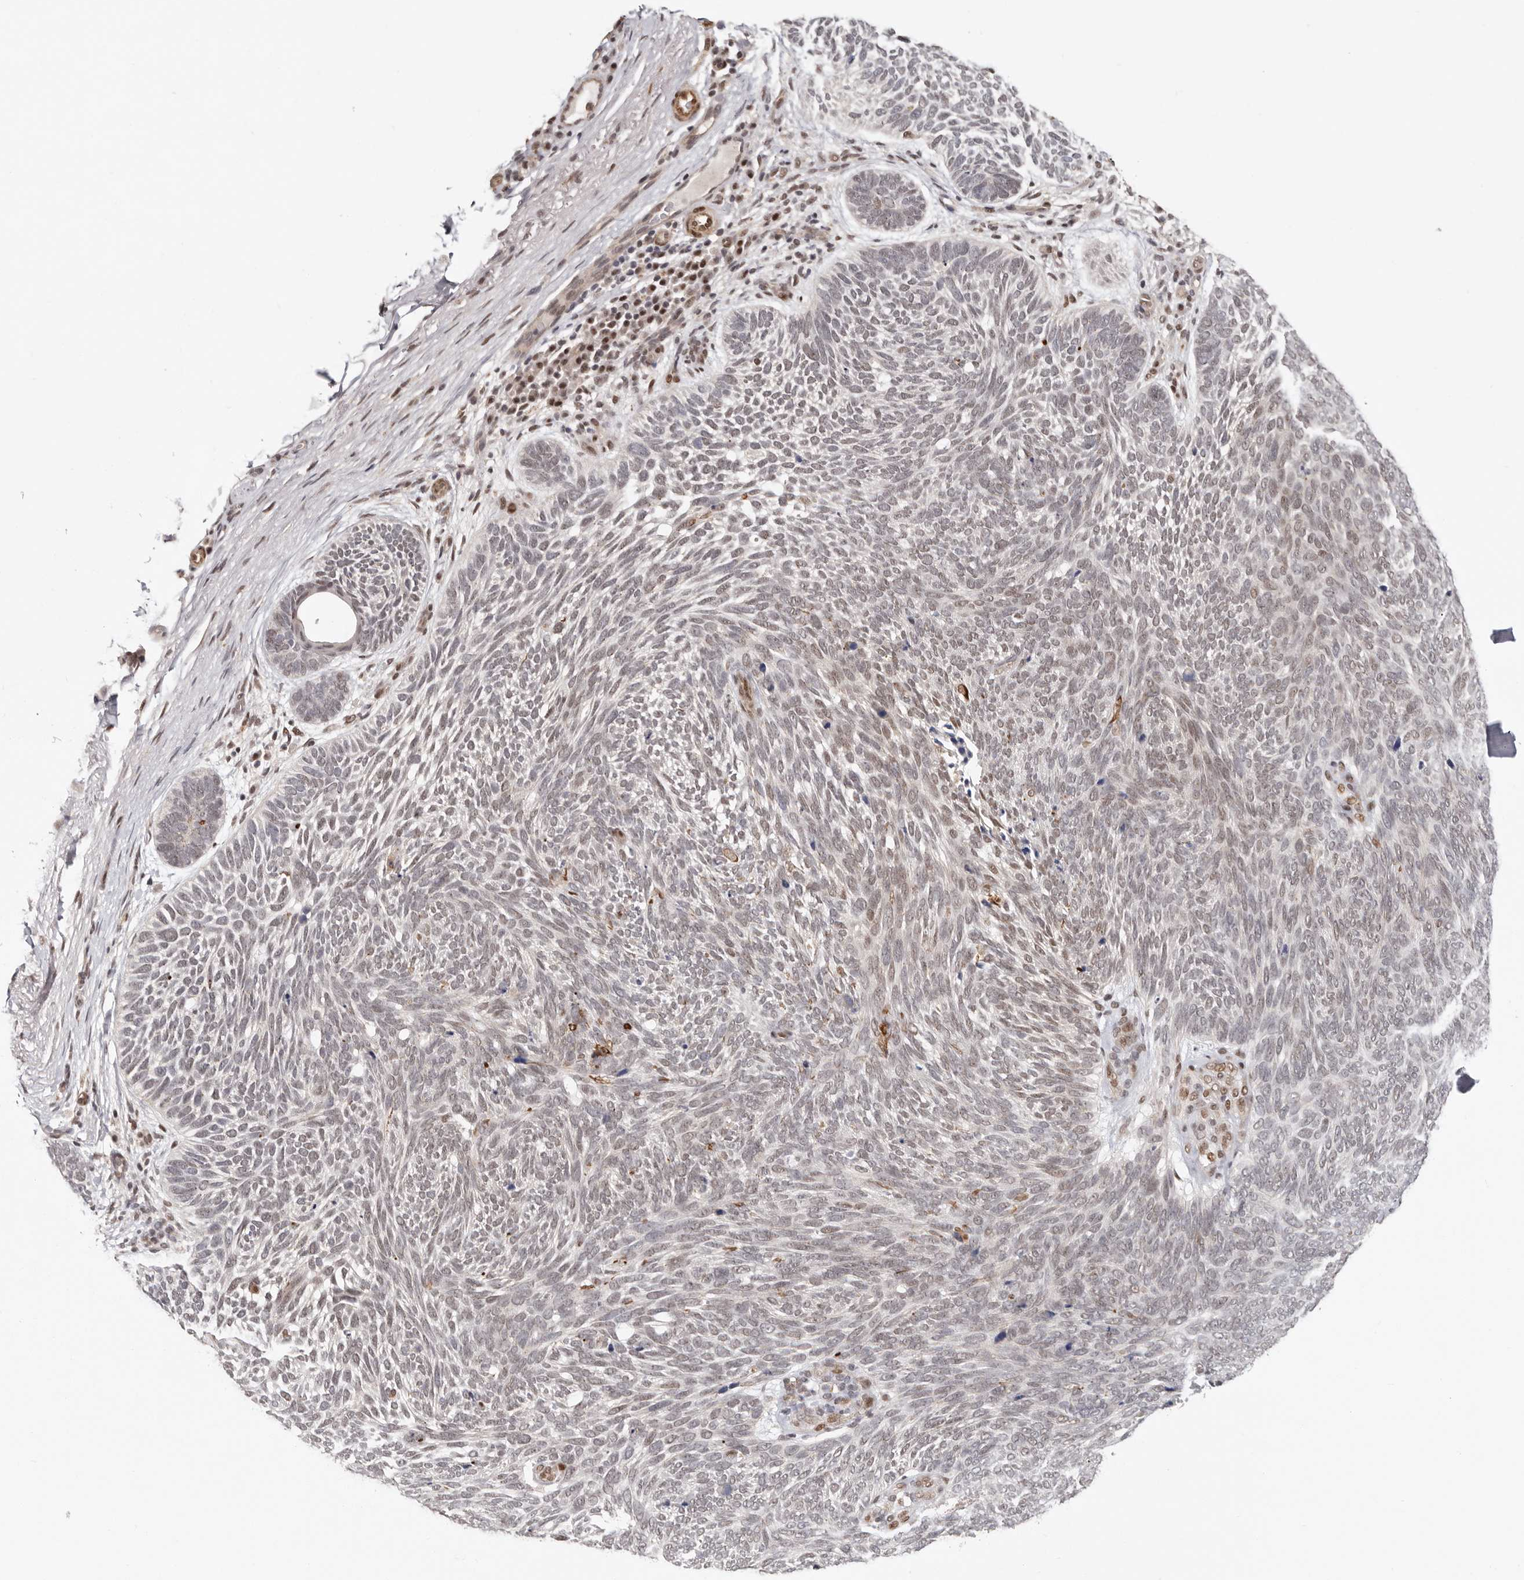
{"staining": {"intensity": "weak", "quantity": "<25%", "location": "nuclear"}, "tissue": "skin cancer", "cell_type": "Tumor cells", "image_type": "cancer", "snomed": [{"axis": "morphology", "description": "Basal cell carcinoma"}, {"axis": "topography", "description": "Skin"}], "caption": "Immunohistochemical staining of human skin cancer exhibits no significant positivity in tumor cells. (DAB (3,3'-diaminobenzidine) immunohistochemistry, high magnification).", "gene": "SMAD7", "patient": {"sex": "female", "age": 85}}